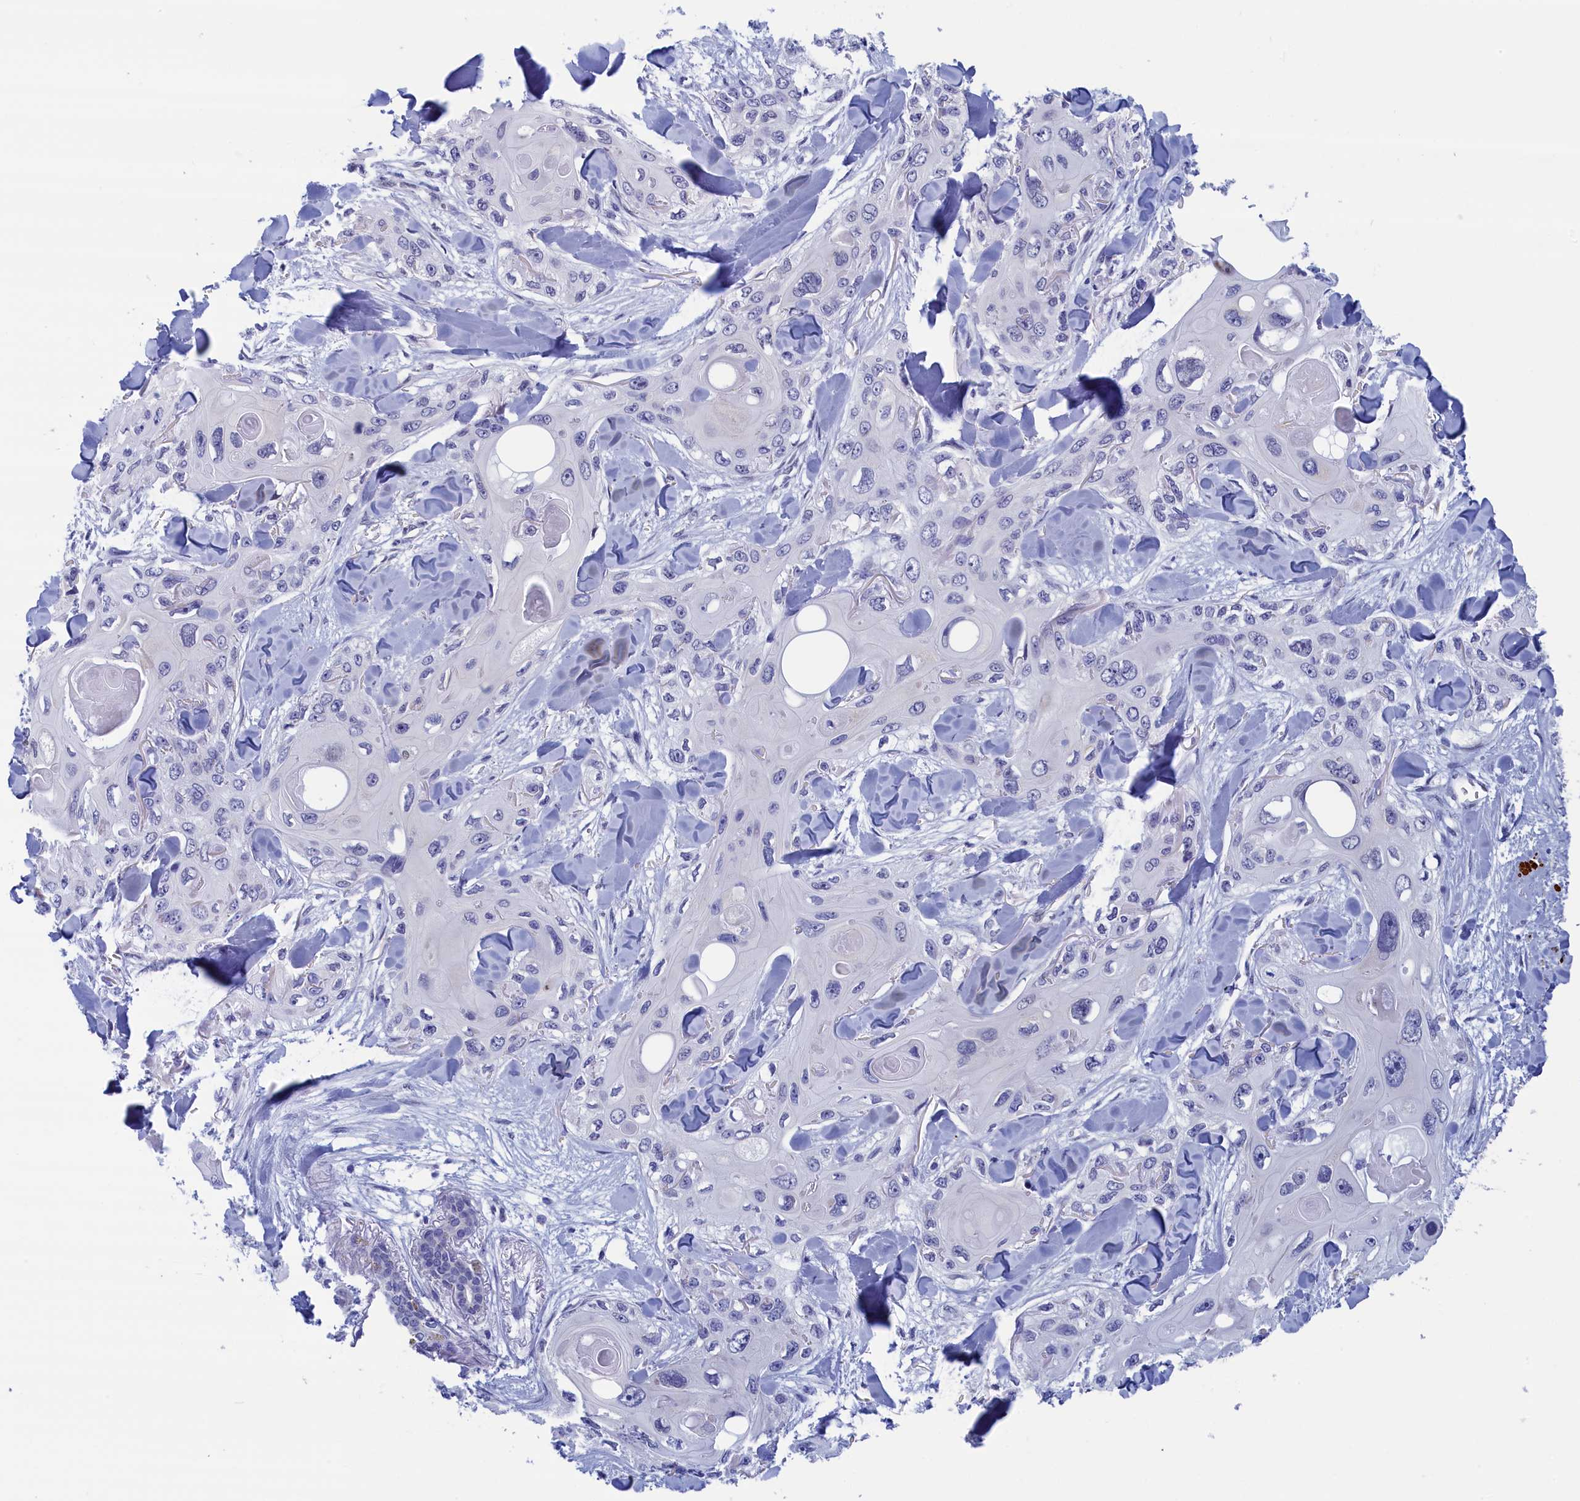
{"staining": {"intensity": "negative", "quantity": "none", "location": "none"}, "tissue": "skin cancer", "cell_type": "Tumor cells", "image_type": "cancer", "snomed": [{"axis": "morphology", "description": "Normal tissue, NOS"}, {"axis": "morphology", "description": "Squamous cell carcinoma, NOS"}, {"axis": "topography", "description": "Skin"}], "caption": "IHC of skin squamous cell carcinoma shows no positivity in tumor cells.", "gene": "WDR83", "patient": {"sex": "male", "age": 72}}